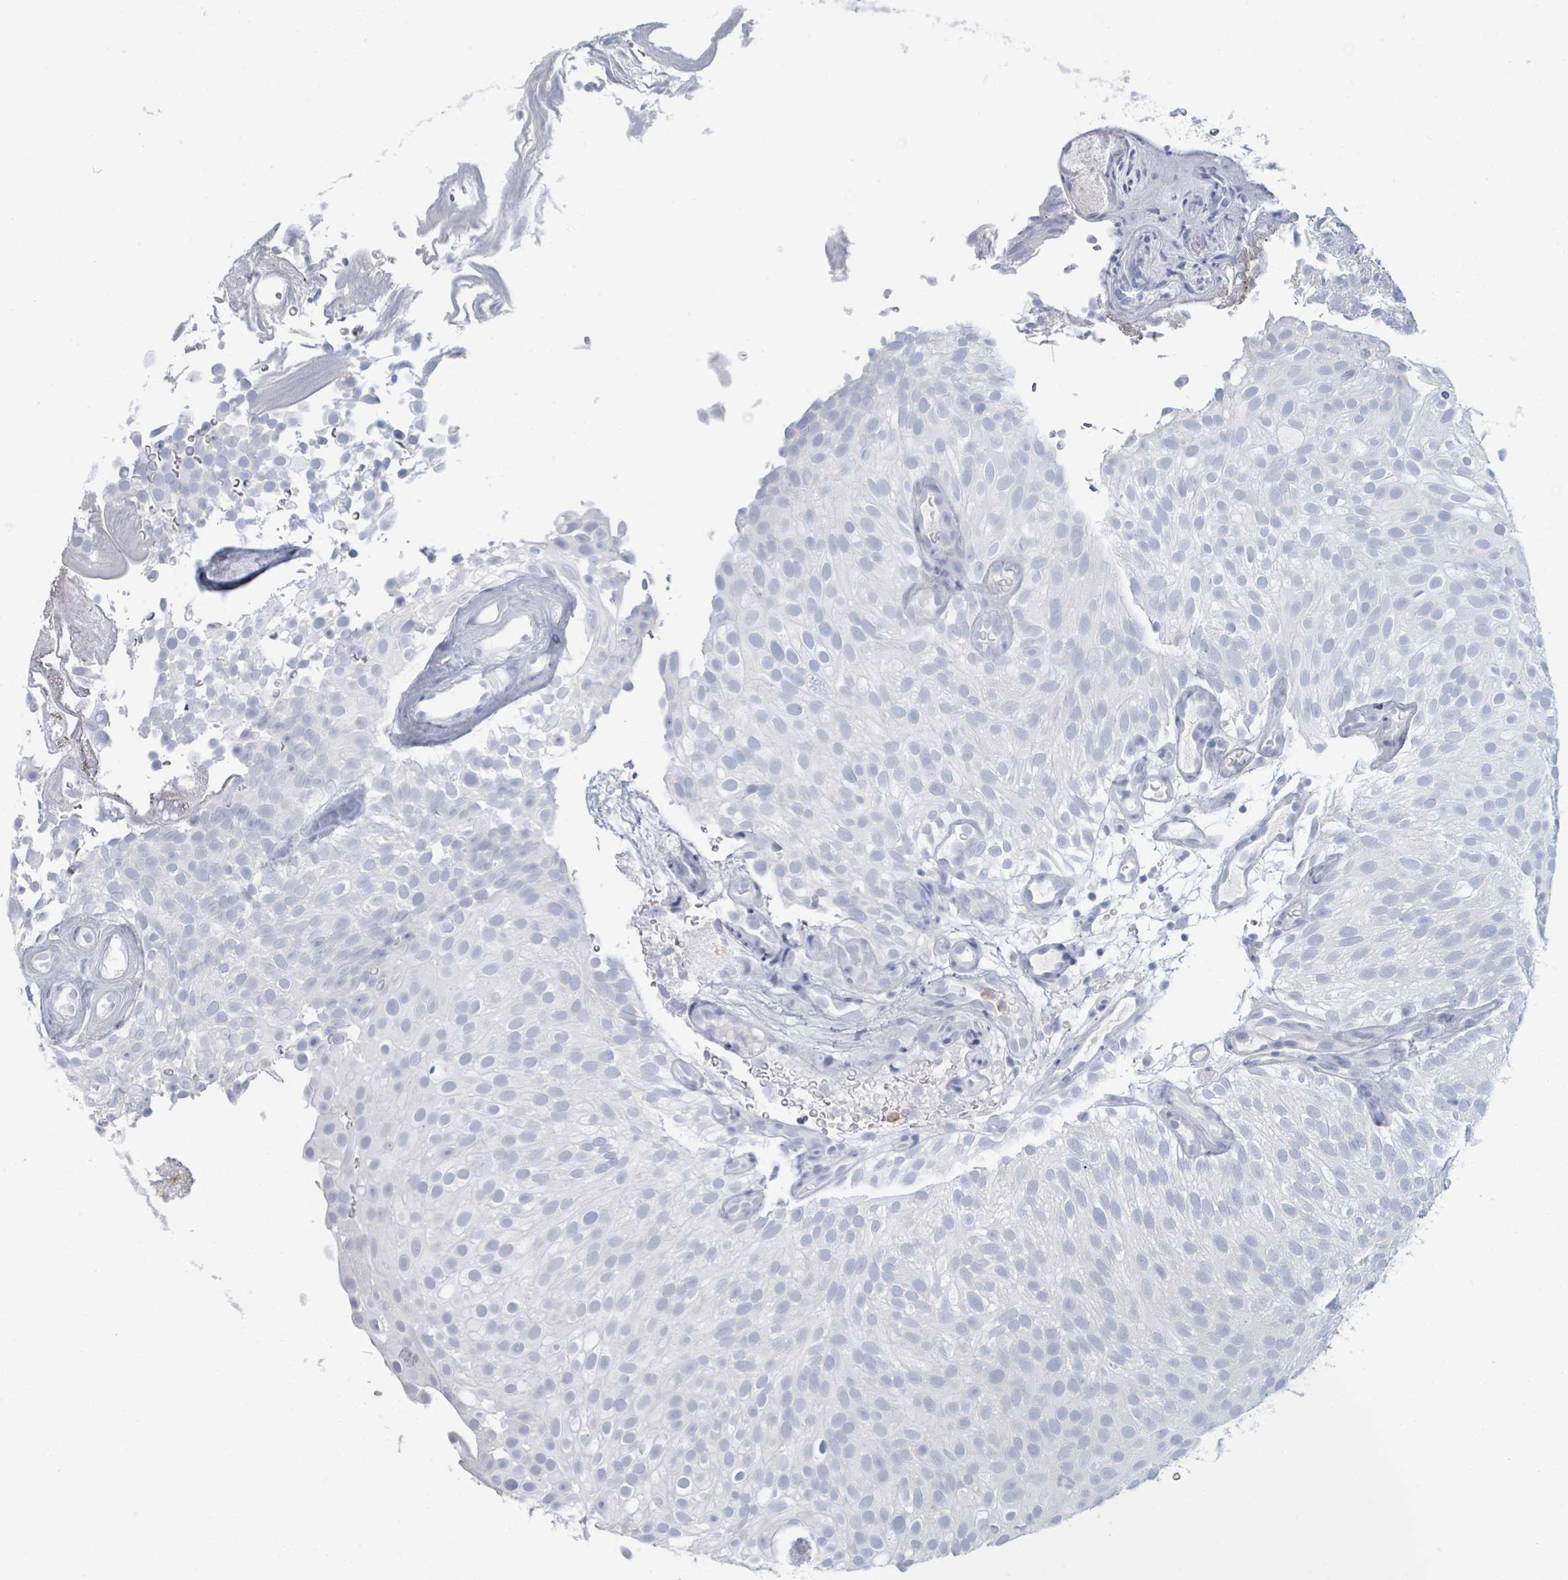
{"staining": {"intensity": "negative", "quantity": "none", "location": "none"}, "tissue": "urothelial cancer", "cell_type": "Tumor cells", "image_type": "cancer", "snomed": [{"axis": "morphology", "description": "Urothelial carcinoma, Low grade"}, {"axis": "topography", "description": "Urinary bladder"}], "caption": "Tumor cells show no significant positivity in urothelial cancer. (Brightfield microscopy of DAB immunohistochemistry at high magnification).", "gene": "DEFA4", "patient": {"sex": "male", "age": 78}}